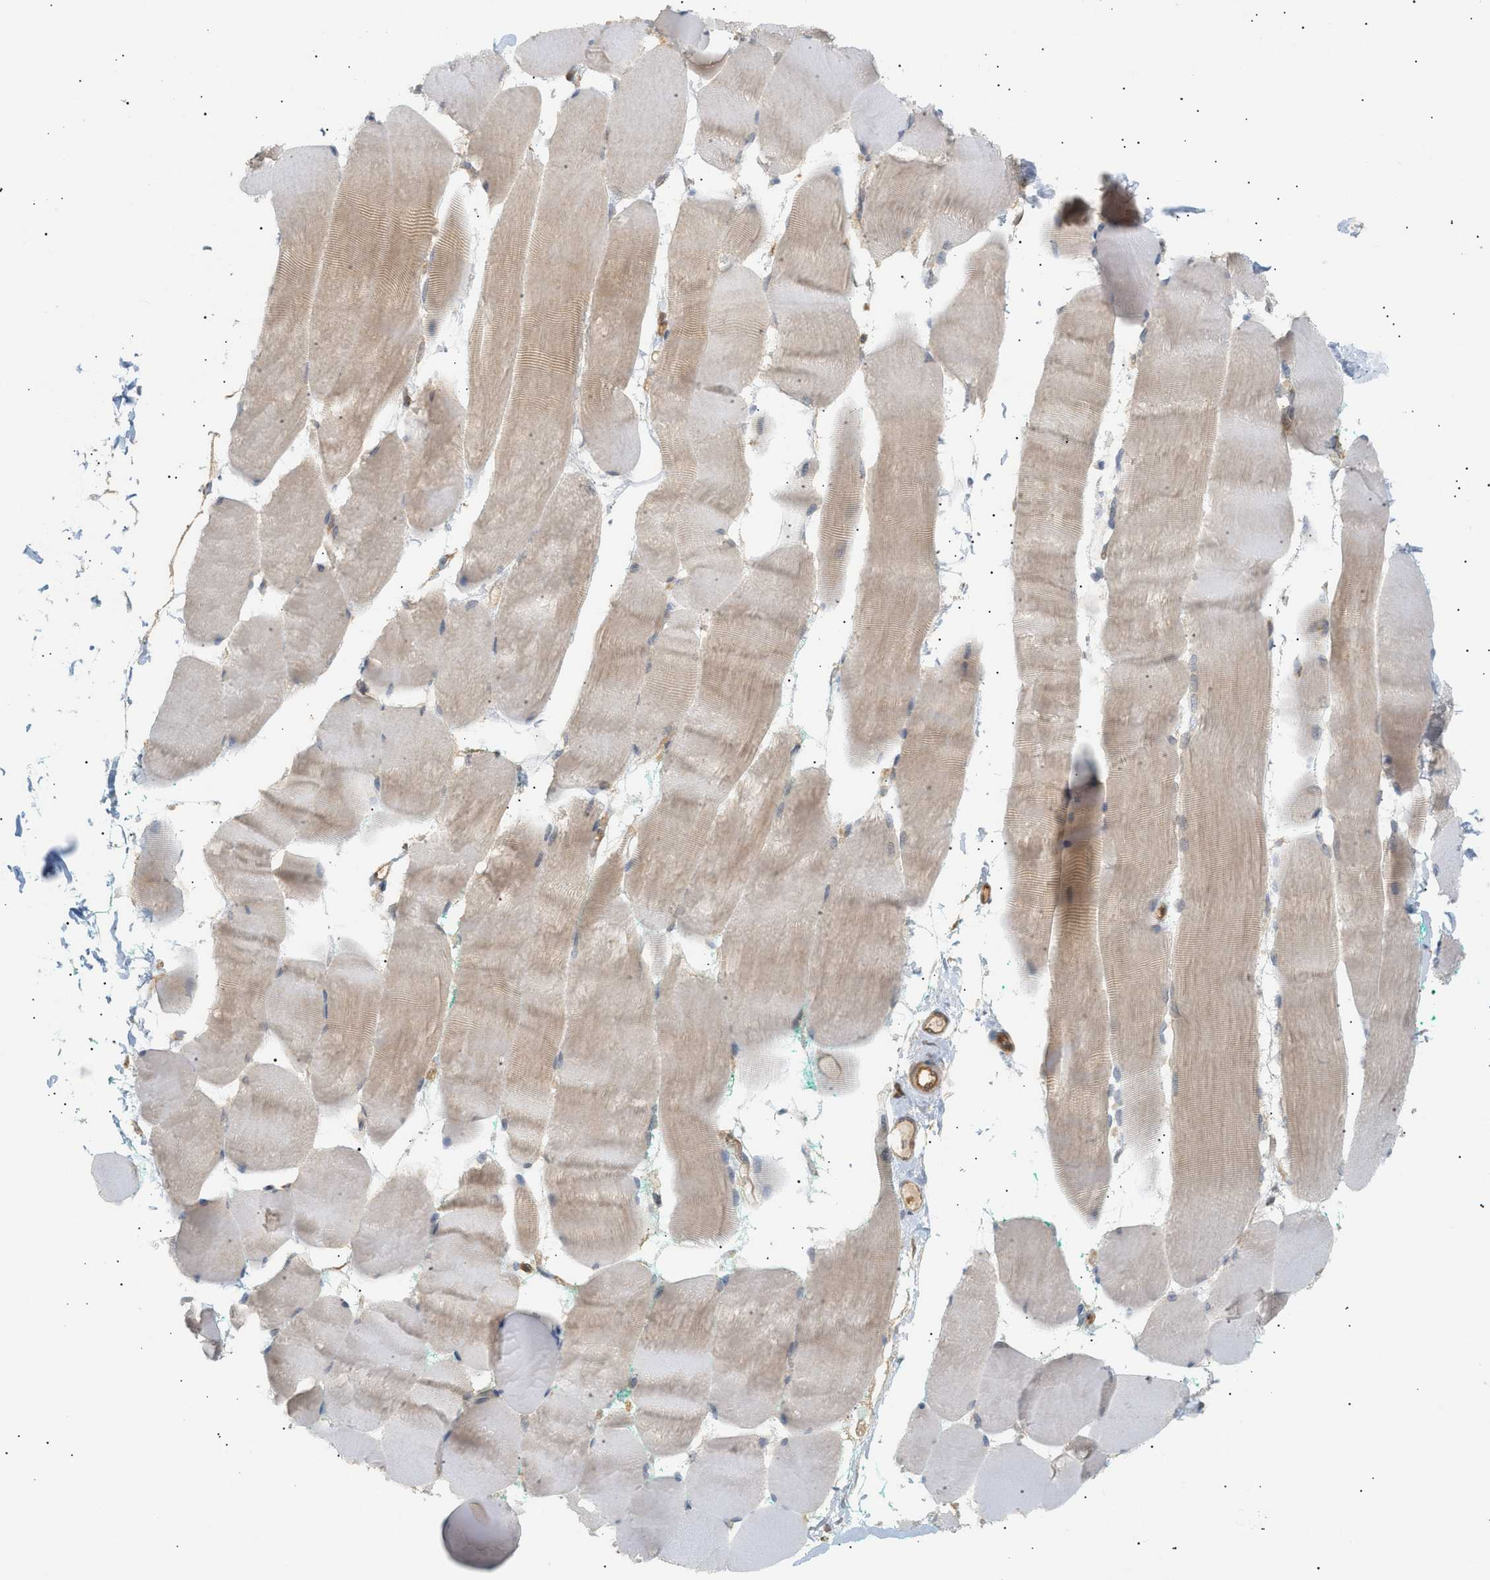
{"staining": {"intensity": "weak", "quantity": "25%-75%", "location": "cytoplasmic/membranous"}, "tissue": "skeletal muscle", "cell_type": "Myocytes", "image_type": "normal", "snomed": [{"axis": "morphology", "description": "Normal tissue, NOS"}, {"axis": "morphology", "description": "Squamous cell carcinoma, NOS"}, {"axis": "topography", "description": "Skeletal muscle"}], "caption": "Benign skeletal muscle shows weak cytoplasmic/membranous expression in about 25%-75% of myocytes Nuclei are stained in blue..", "gene": "SHC1", "patient": {"sex": "male", "age": 51}}